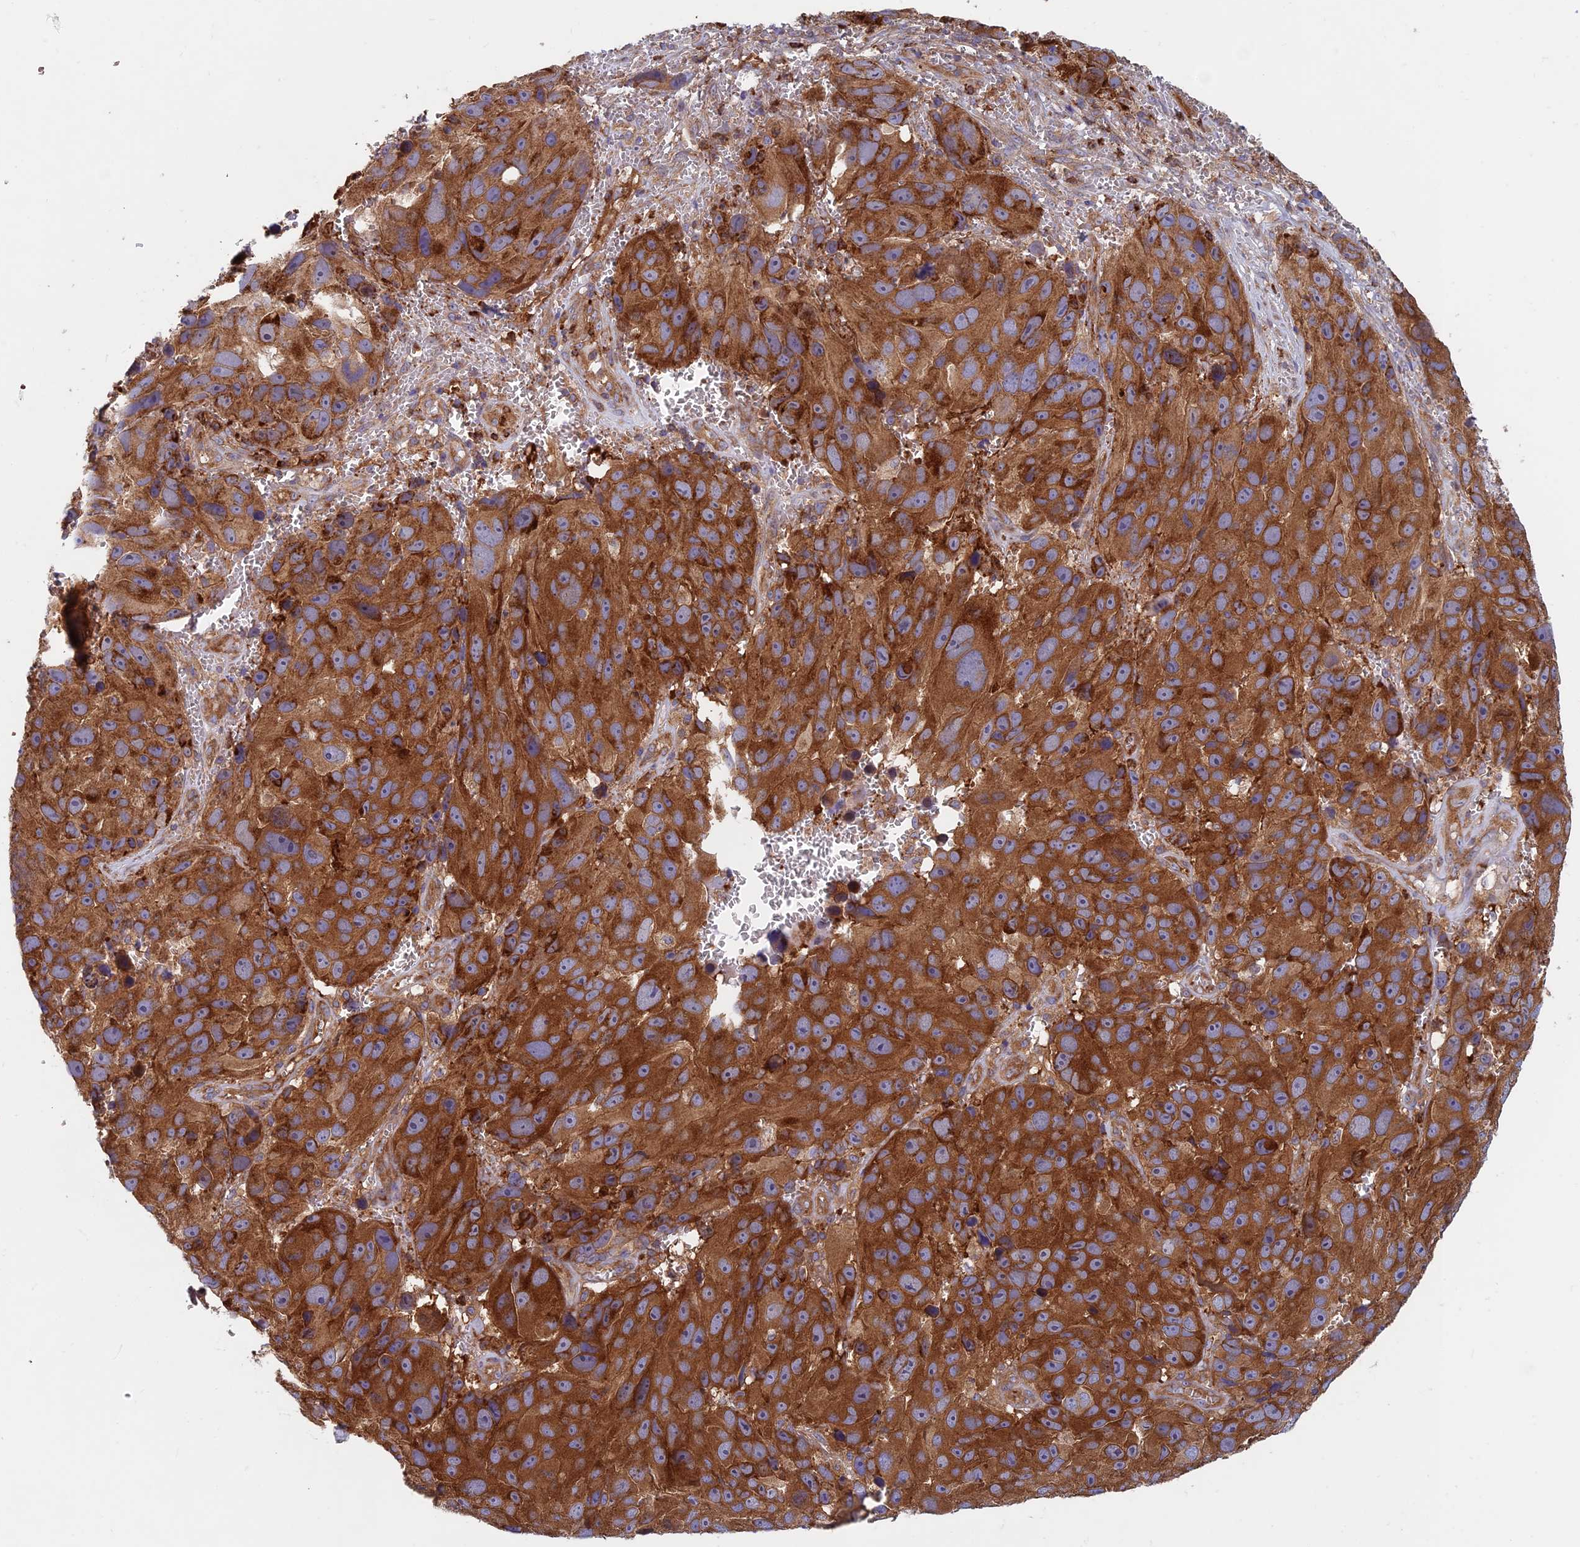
{"staining": {"intensity": "strong", "quantity": ">75%", "location": "cytoplasmic/membranous"}, "tissue": "melanoma", "cell_type": "Tumor cells", "image_type": "cancer", "snomed": [{"axis": "morphology", "description": "Malignant melanoma, NOS"}, {"axis": "topography", "description": "Skin"}], "caption": "Human malignant melanoma stained with a brown dye displays strong cytoplasmic/membranous positive expression in about >75% of tumor cells.", "gene": "DNM1L", "patient": {"sex": "male", "age": 84}}